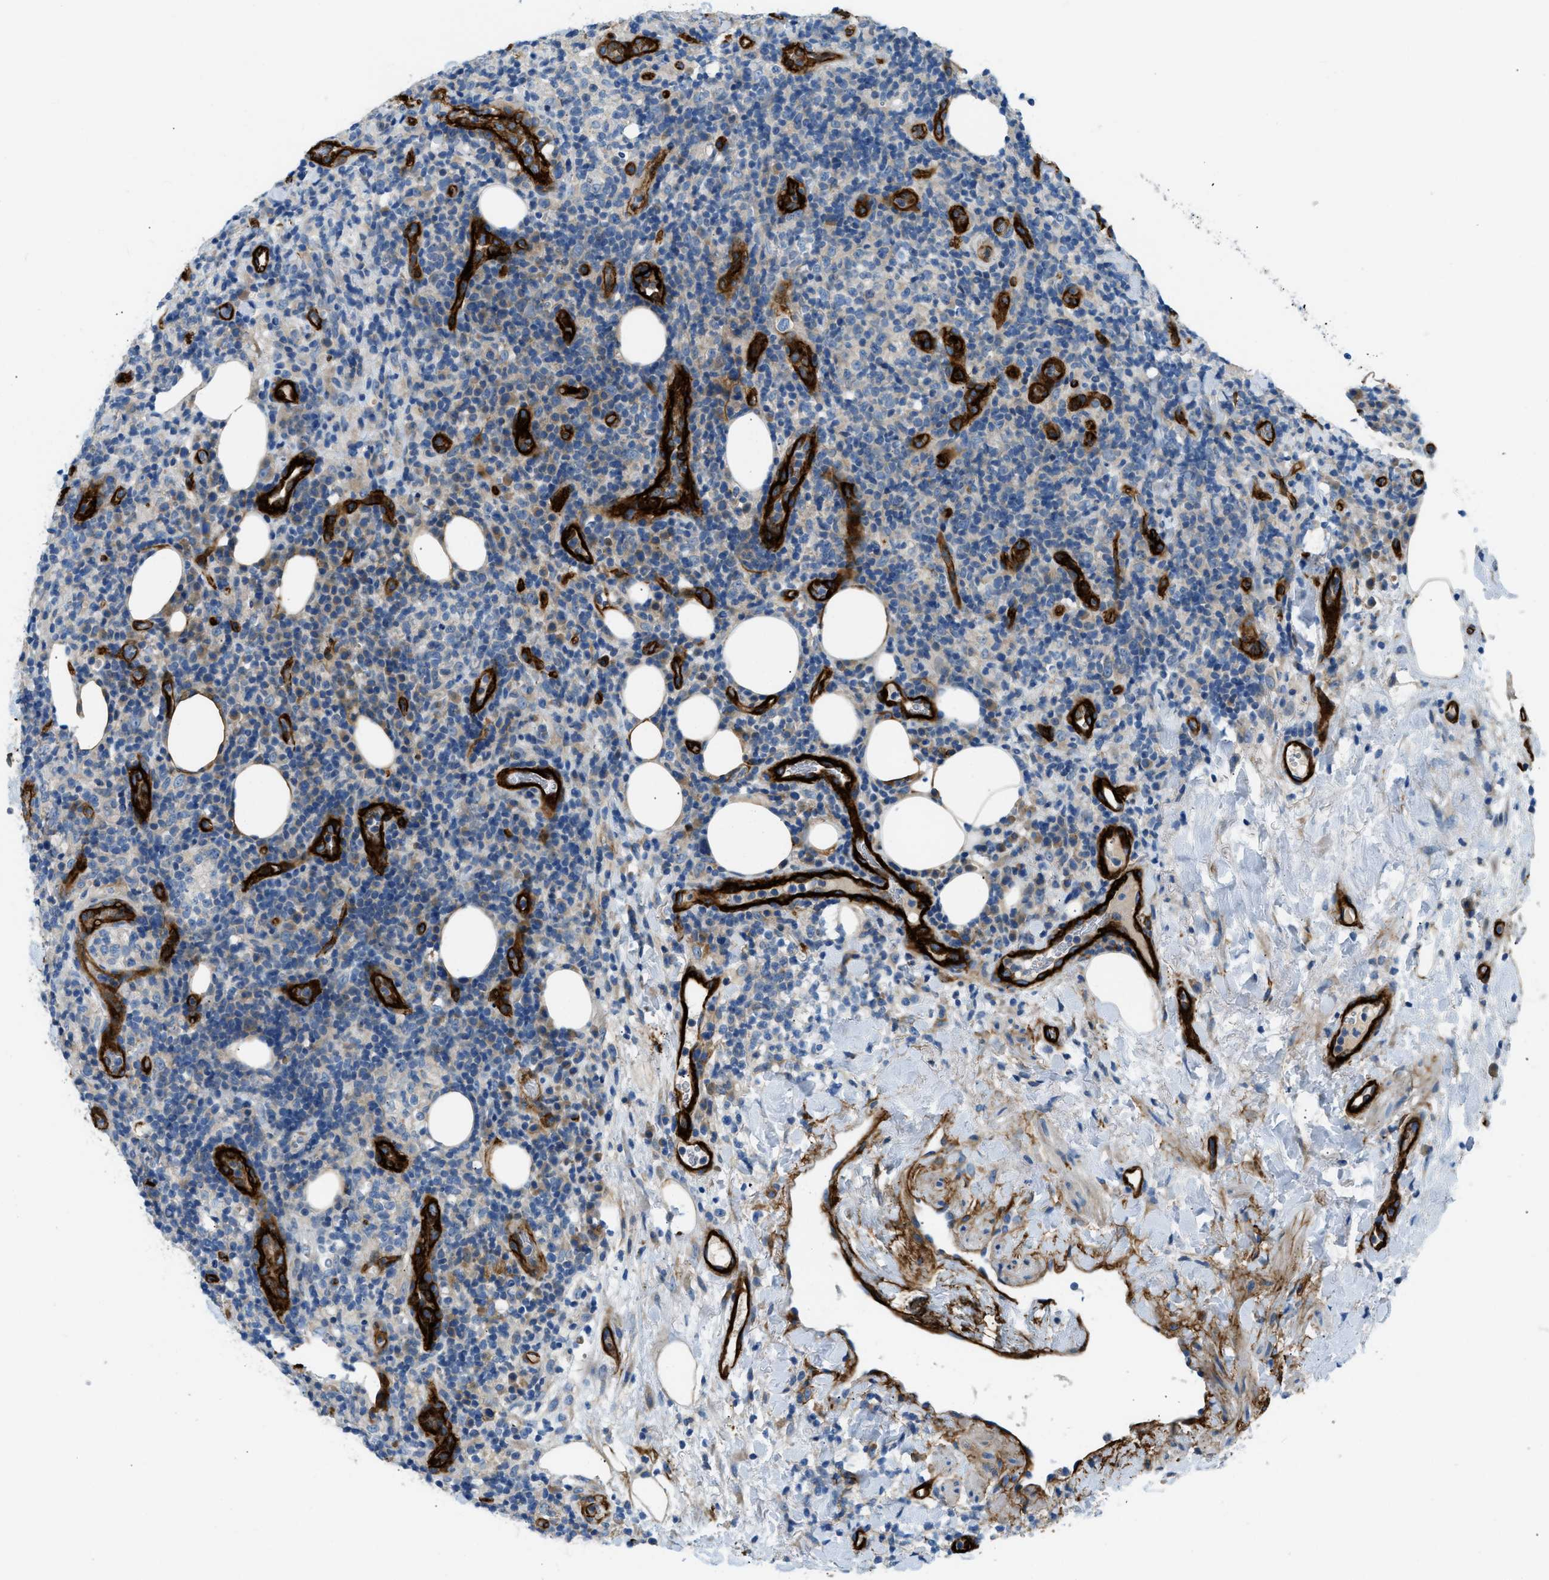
{"staining": {"intensity": "weak", "quantity": "<25%", "location": "cytoplasmic/membranous"}, "tissue": "lymphoma", "cell_type": "Tumor cells", "image_type": "cancer", "snomed": [{"axis": "morphology", "description": "Malignant lymphoma, non-Hodgkin's type, High grade"}, {"axis": "topography", "description": "Lymph node"}], "caption": "Malignant lymphoma, non-Hodgkin's type (high-grade) was stained to show a protein in brown. There is no significant expression in tumor cells.", "gene": "COL15A1", "patient": {"sex": "female", "age": 76}}